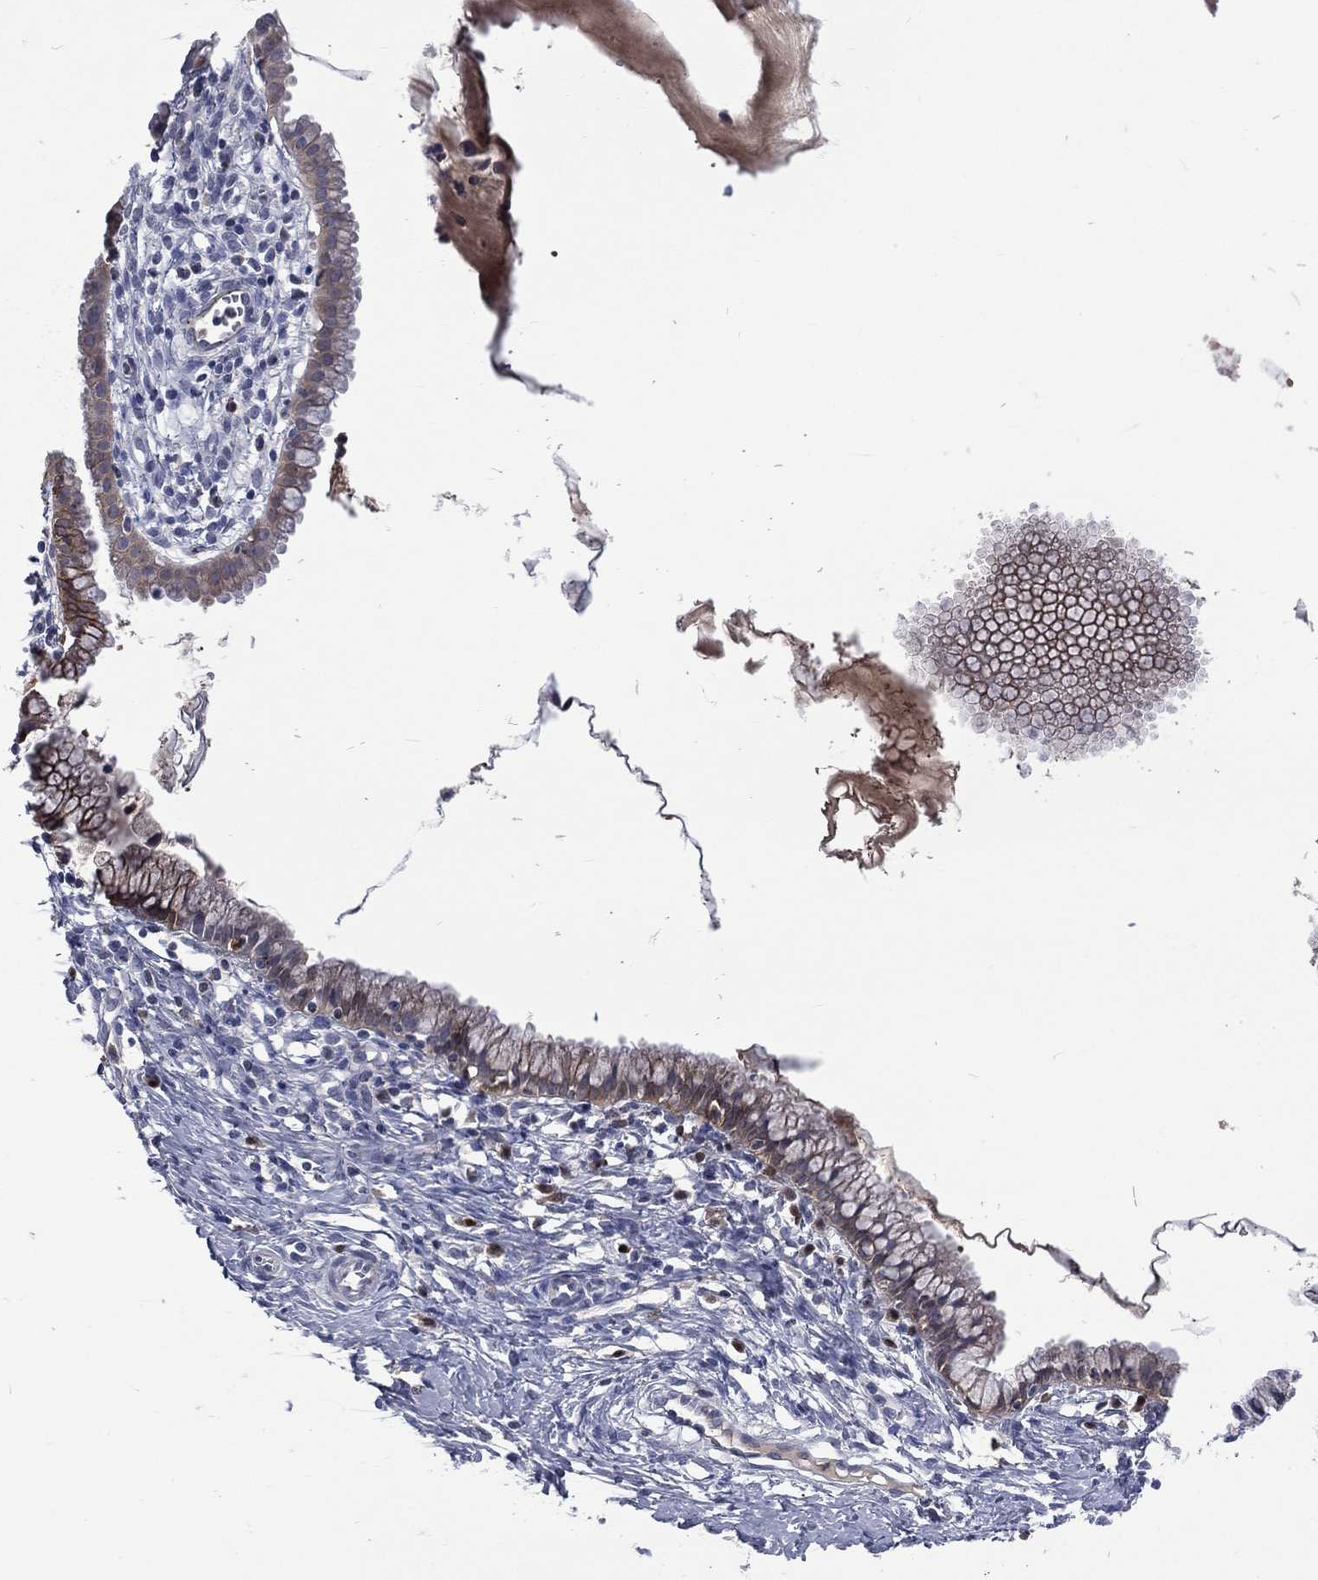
{"staining": {"intensity": "strong", "quantity": "<25%", "location": "cytoplasmic/membranous"}, "tissue": "cervix", "cell_type": "Glandular cells", "image_type": "normal", "snomed": [{"axis": "morphology", "description": "Normal tissue, NOS"}, {"axis": "topography", "description": "Cervix"}], "caption": "DAB immunohistochemical staining of benign cervix displays strong cytoplasmic/membranous protein positivity in about <25% of glandular cells. (brown staining indicates protein expression, while blue staining denotes nuclei).", "gene": "CA12", "patient": {"sex": "female", "age": 39}}